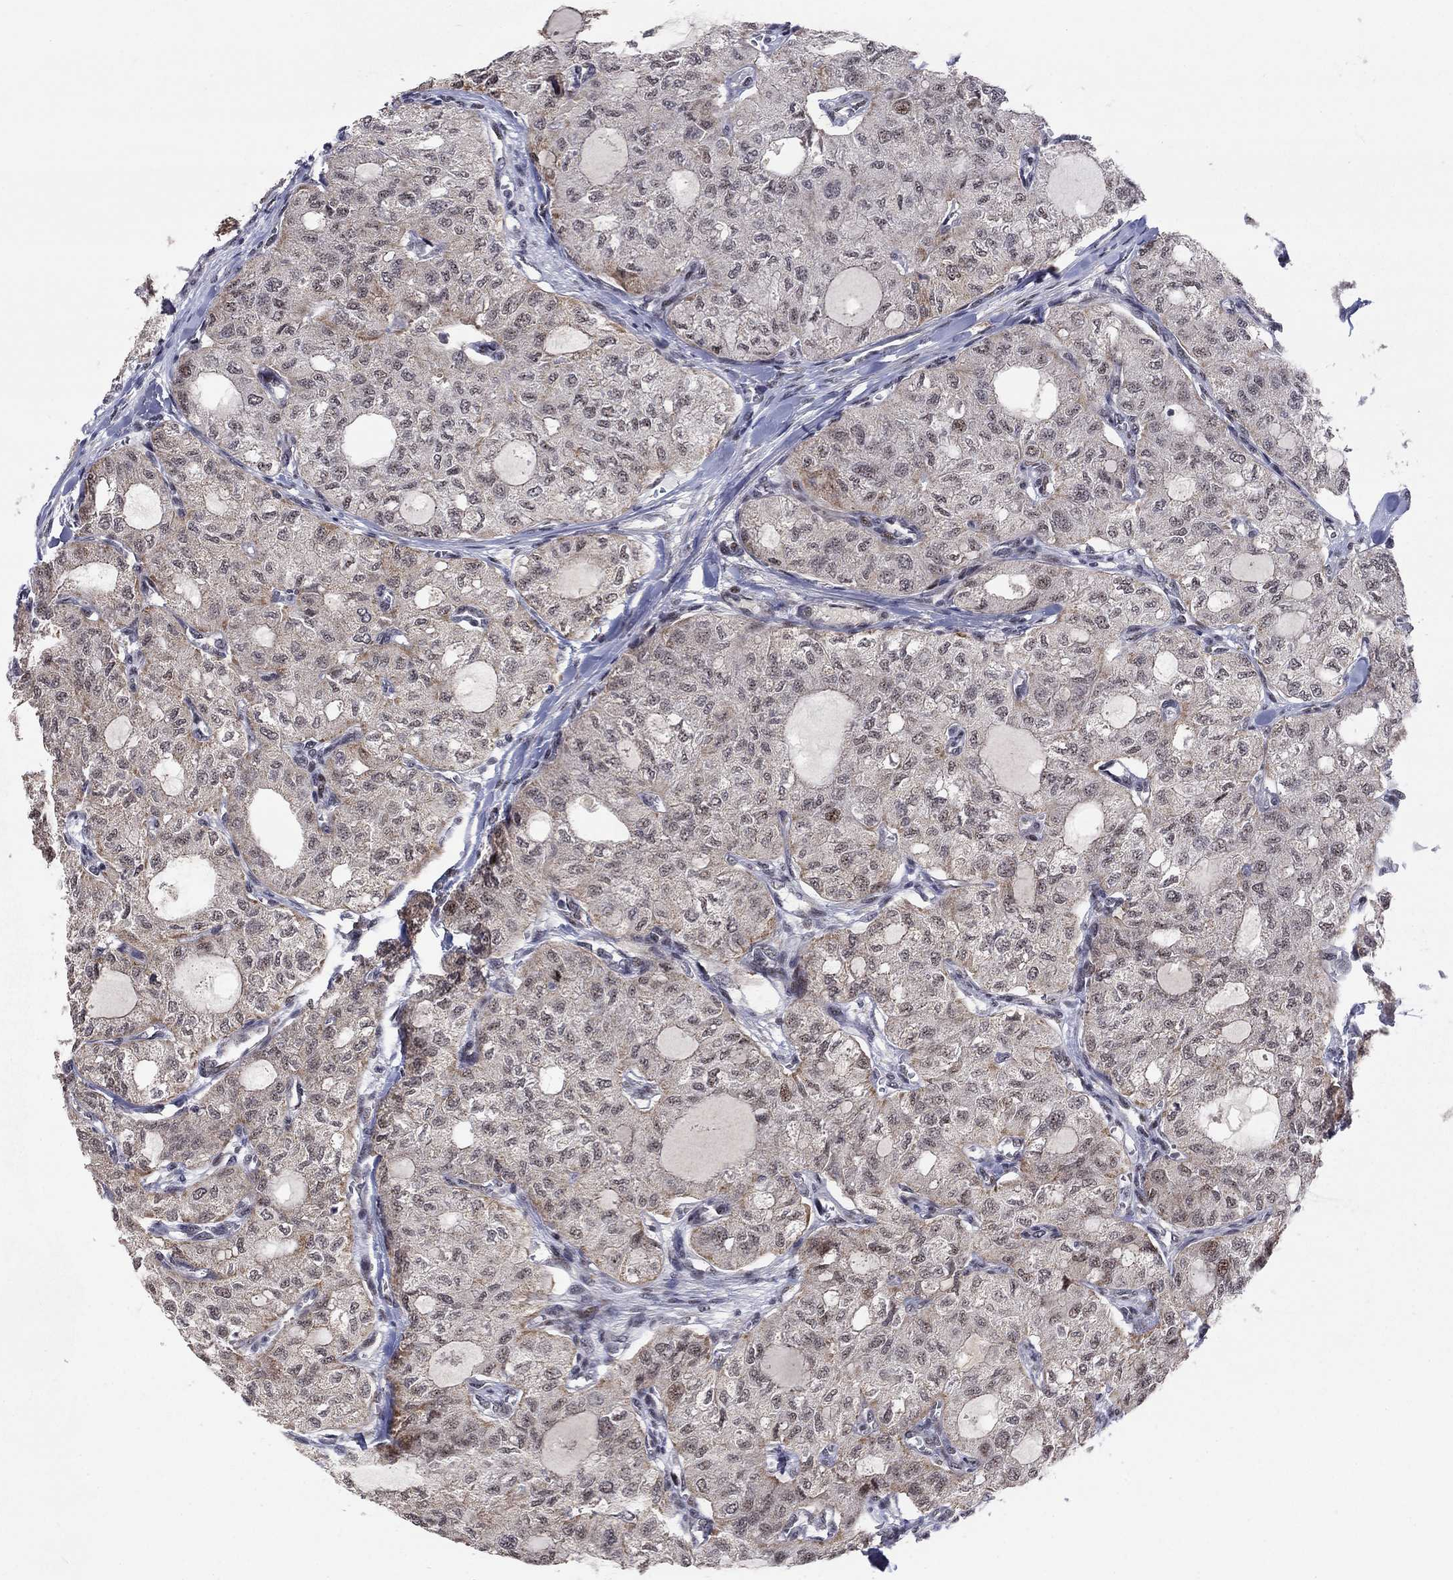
{"staining": {"intensity": "negative", "quantity": "none", "location": "none"}, "tissue": "thyroid cancer", "cell_type": "Tumor cells", "image_type": "cancer", "snomed": [{"axis": "morphology", "description": "Follicular adenoma carcinoma, NOS"}, {"axis": "topography", "description": "Thyroid gland"}], "caption": "This is an IHC image of human thyroid follicular adenoma carcinoma. There is no positivity in tumor cells.", "gene": "ZNF395", "patient": {"sex": "male", "age": 75}}